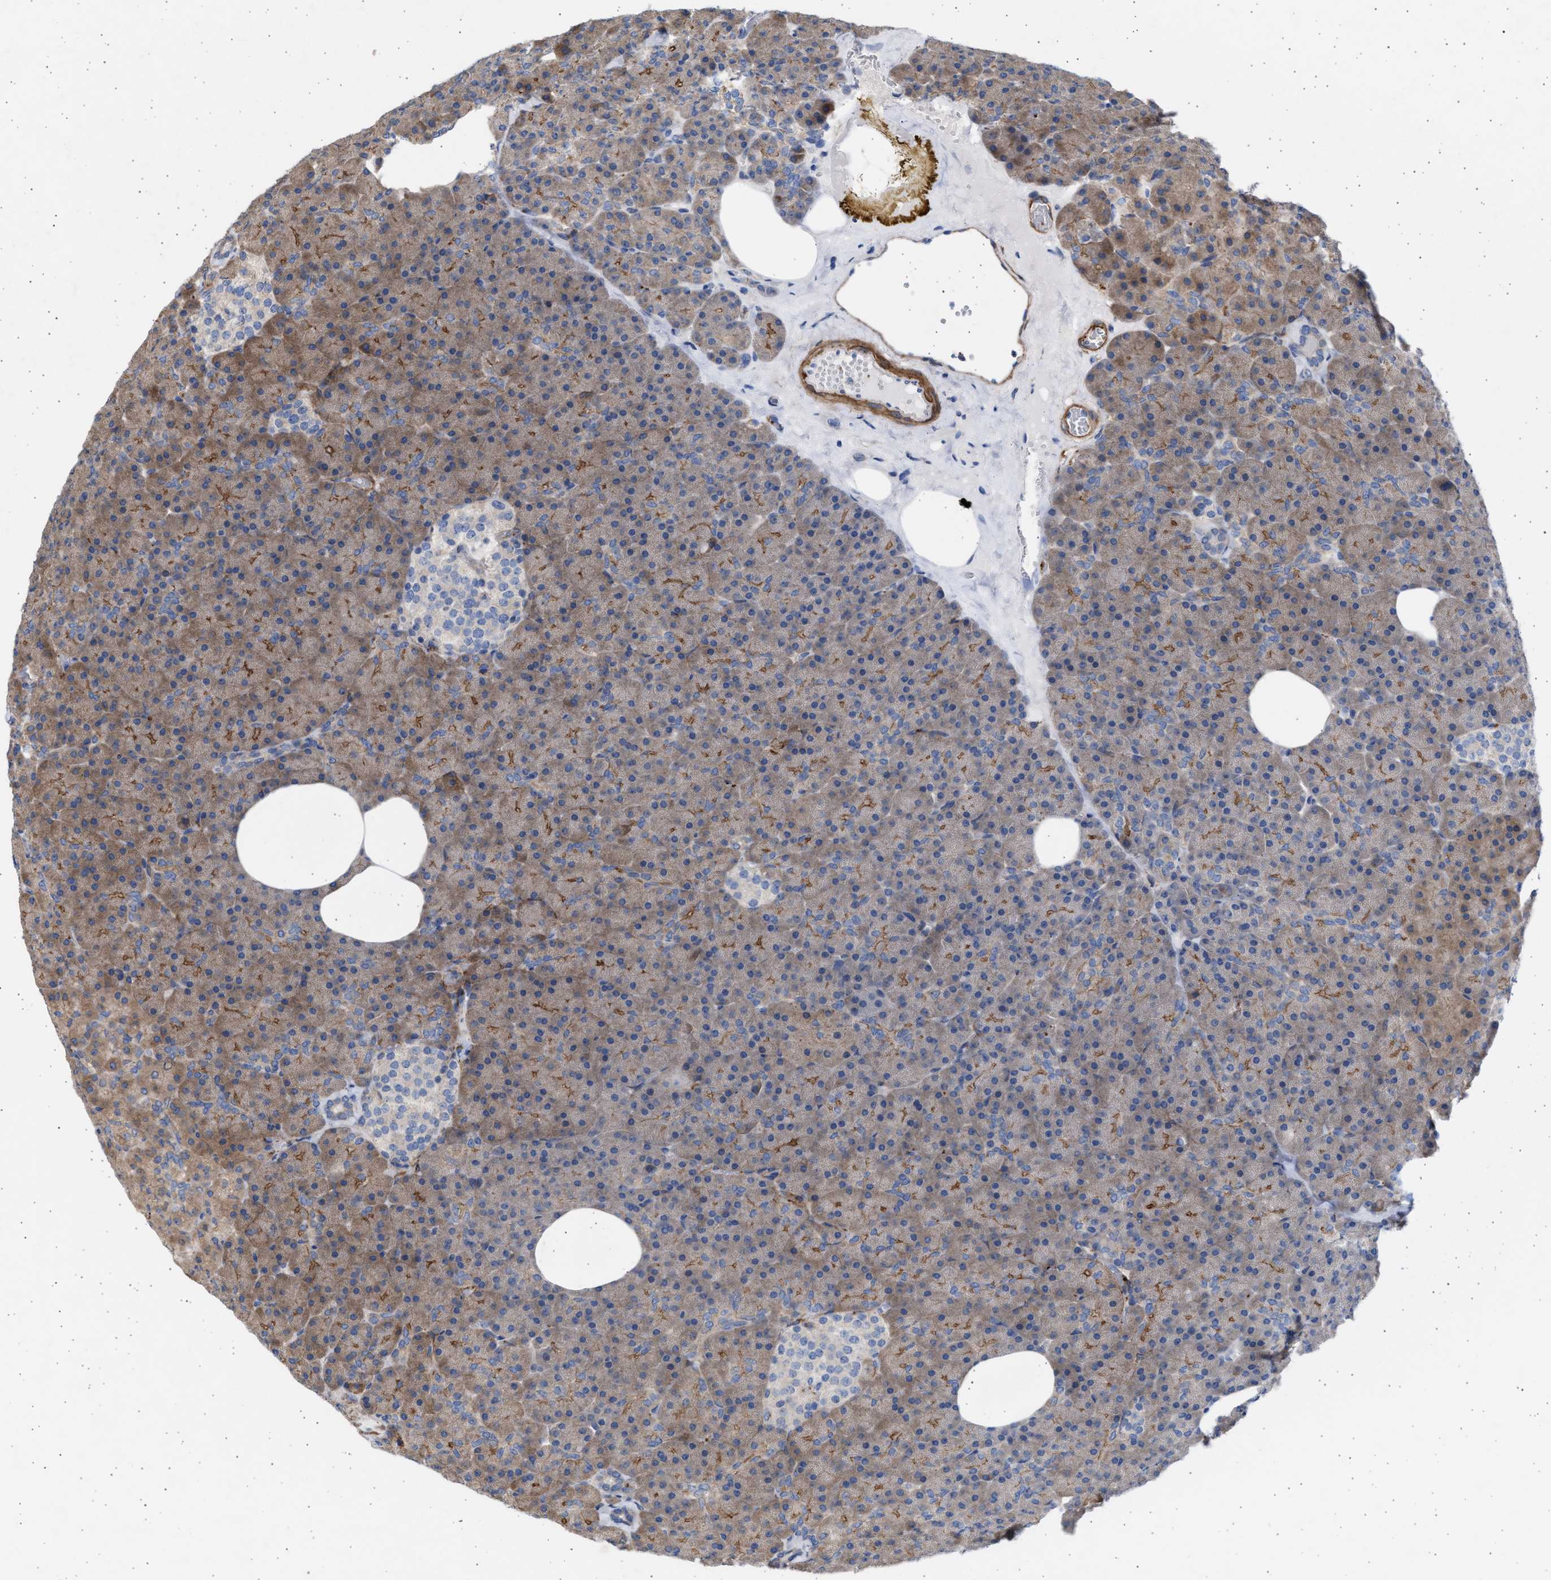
{"staining": {"intensity": "weak", "quantity": "25%-75%", "location": "cytoplasmic/membranous"}, "tissue": "pancreas", "cell_type": "Exocrine glandular cells", "image_type": "normal", "snomed": [{"axis": "morphology", "description": "Normal tissue, NOS"}, {"axis": "morphology", "description": "Carcinoid, malignant, NOS"}, {"axis": "topography", "description": "Pancreas"}], "caption": "This histopathology image reveals immunohistochemistry staining of unremarkable pancreas, with low weak cytoplasmic/membranous staining in about 25%-75% of exocrine glandular cells.", "gene": "NBR1", "patient": {"sex": "female", "age": 35}}